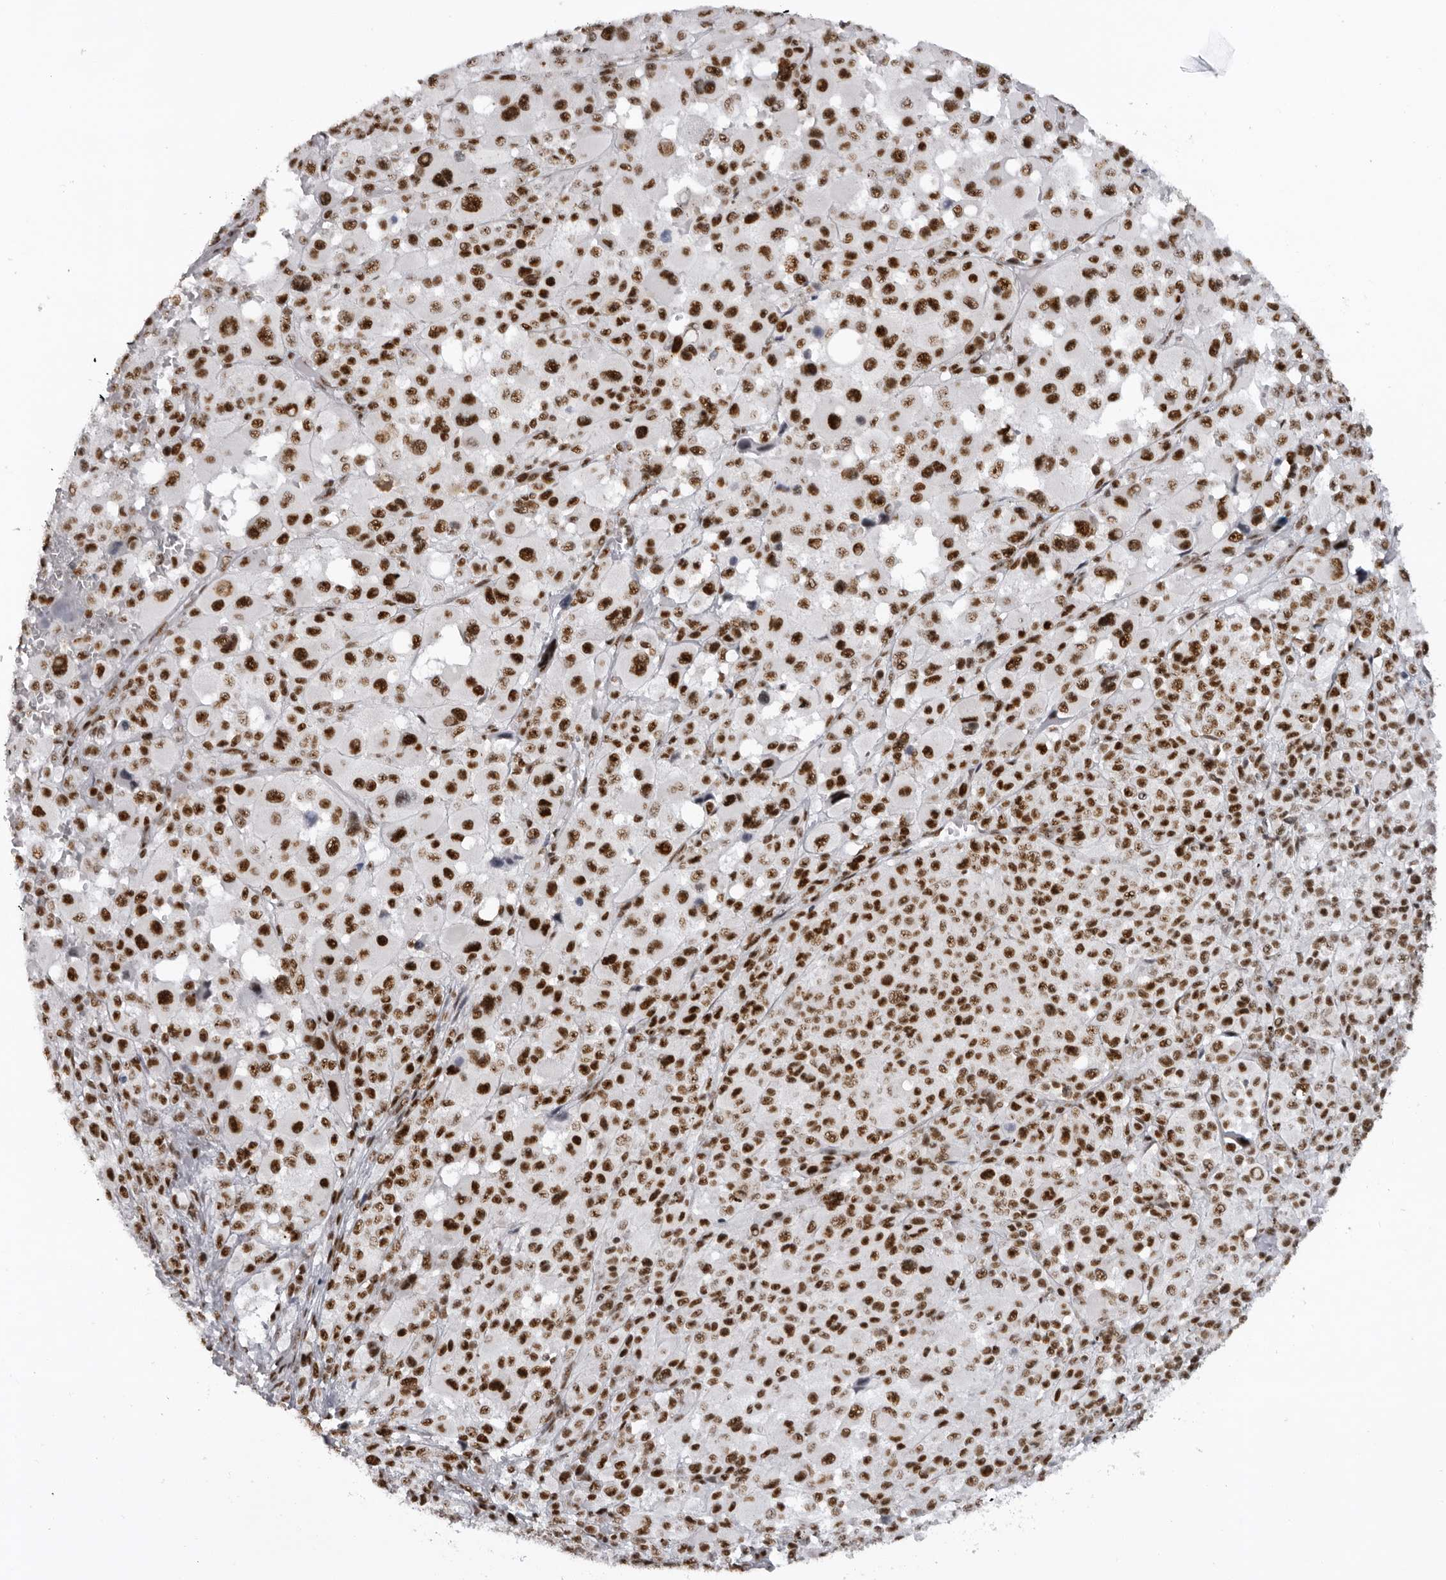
{"staining": {"intensity": "strong", "quantity": ">75%", "location": "nuclear"}, "tissue": "melanoma", "cell_type": "Tumor cells", "image_type": "cancer", "snomed": [{"axis": "morphology", "description": "Malignant melanoma, Metastatic site"}, {"axis": "topography", "description": "Skin"}], "caption": "Immunohistochemical staining of malignant melanoma (metastatic site) reveals high levels of strong nuclear protein expression in approximately >75% of tumor cells.", "gene": "DHX9", "patient": {"sex": "female", "age": 74}}